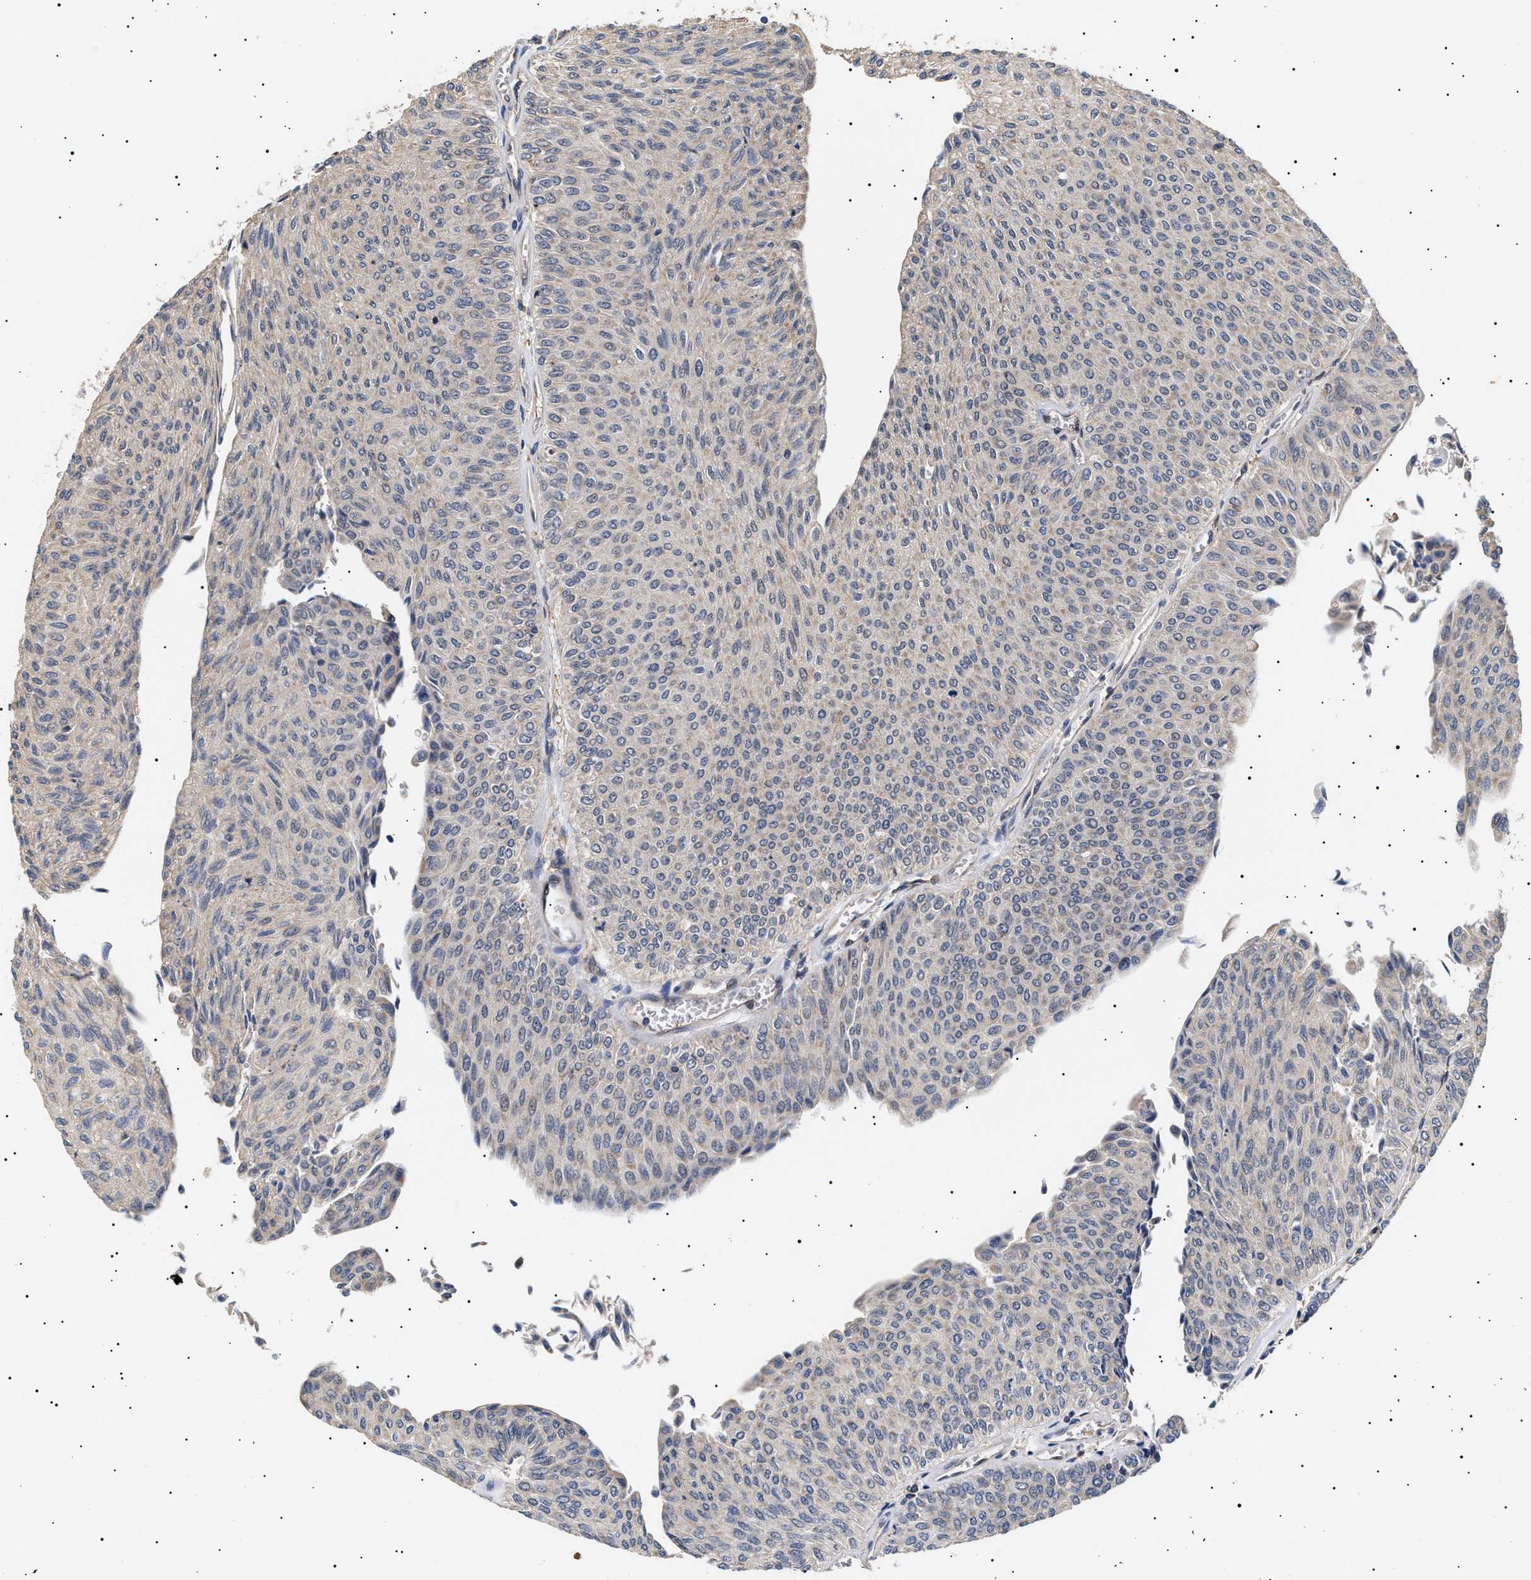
{"staining": {"intensity": "weak", "quantity": "<25%", "location": "cytoplasmic/membranous"}, "tissue": "urothelial cancer", "cell_type": "Tumor cells", "image_type": "cancer", "snomed": [{"axis": "morphology", "description": "Urothelial carcinoma, Low grade"}, {"axis": "topography", "description": "Urinary bladder"}], "caption": "IHC micrograph of neoplastic tissue: human urothelial cancer stained with DAB exhibits no significant protein staining in tumor cells.", "gene": "KRBA1", "patient": {"sex": "male", "age": 78}}